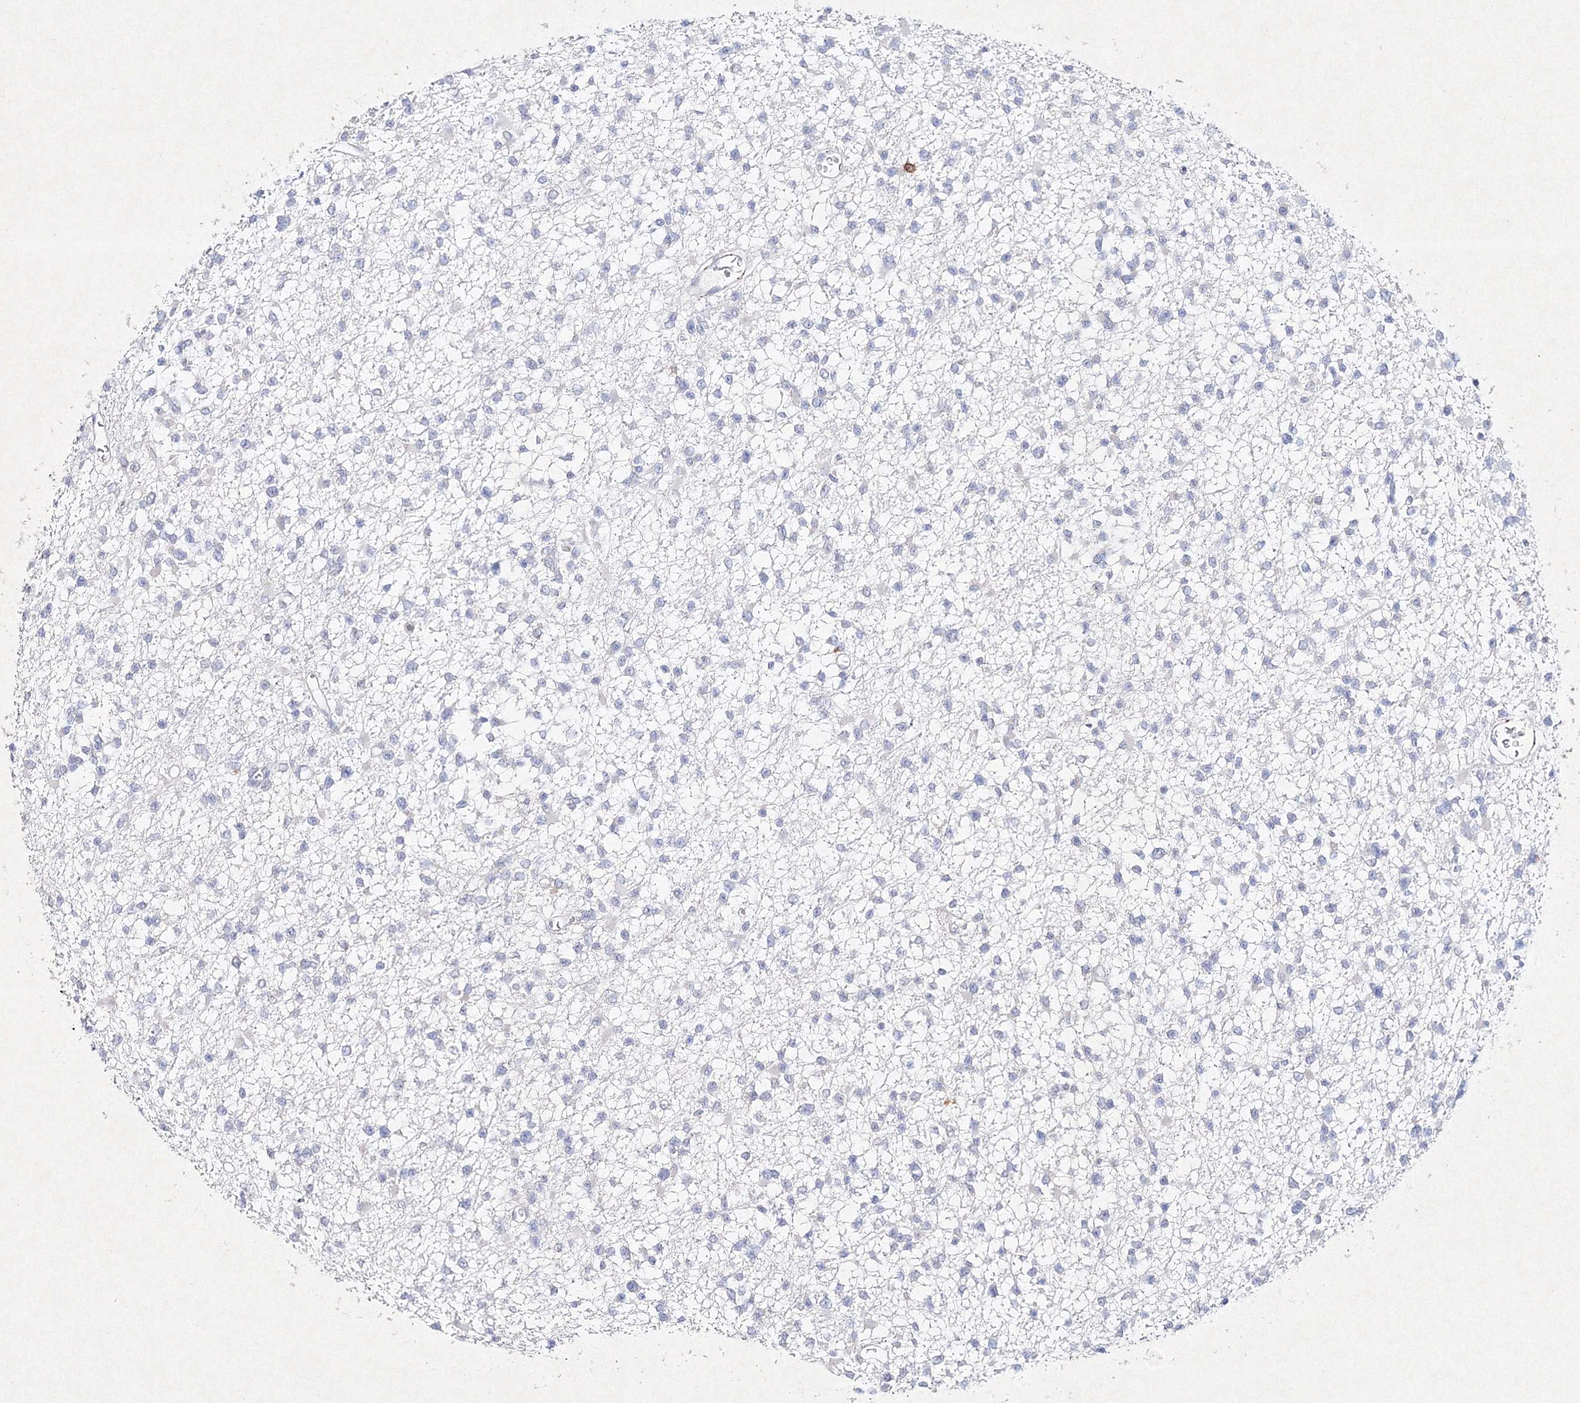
{"staining": {"intensity": "negative", "quantity": "none", "location": "none"}, "tissue": "glioma", "cell_type": "Tumor cells", "image_type": "cancer", "snomed": [{"axis": "morphology", "description": "Glioma, malignant, Low grade"}, {"axis": "topography", "description": "Brain"}], "caption": "There is no significant positivity in tumor cells of glioma.", "gene": "HCST", "patient": {"sex": "female", "age": 22}}